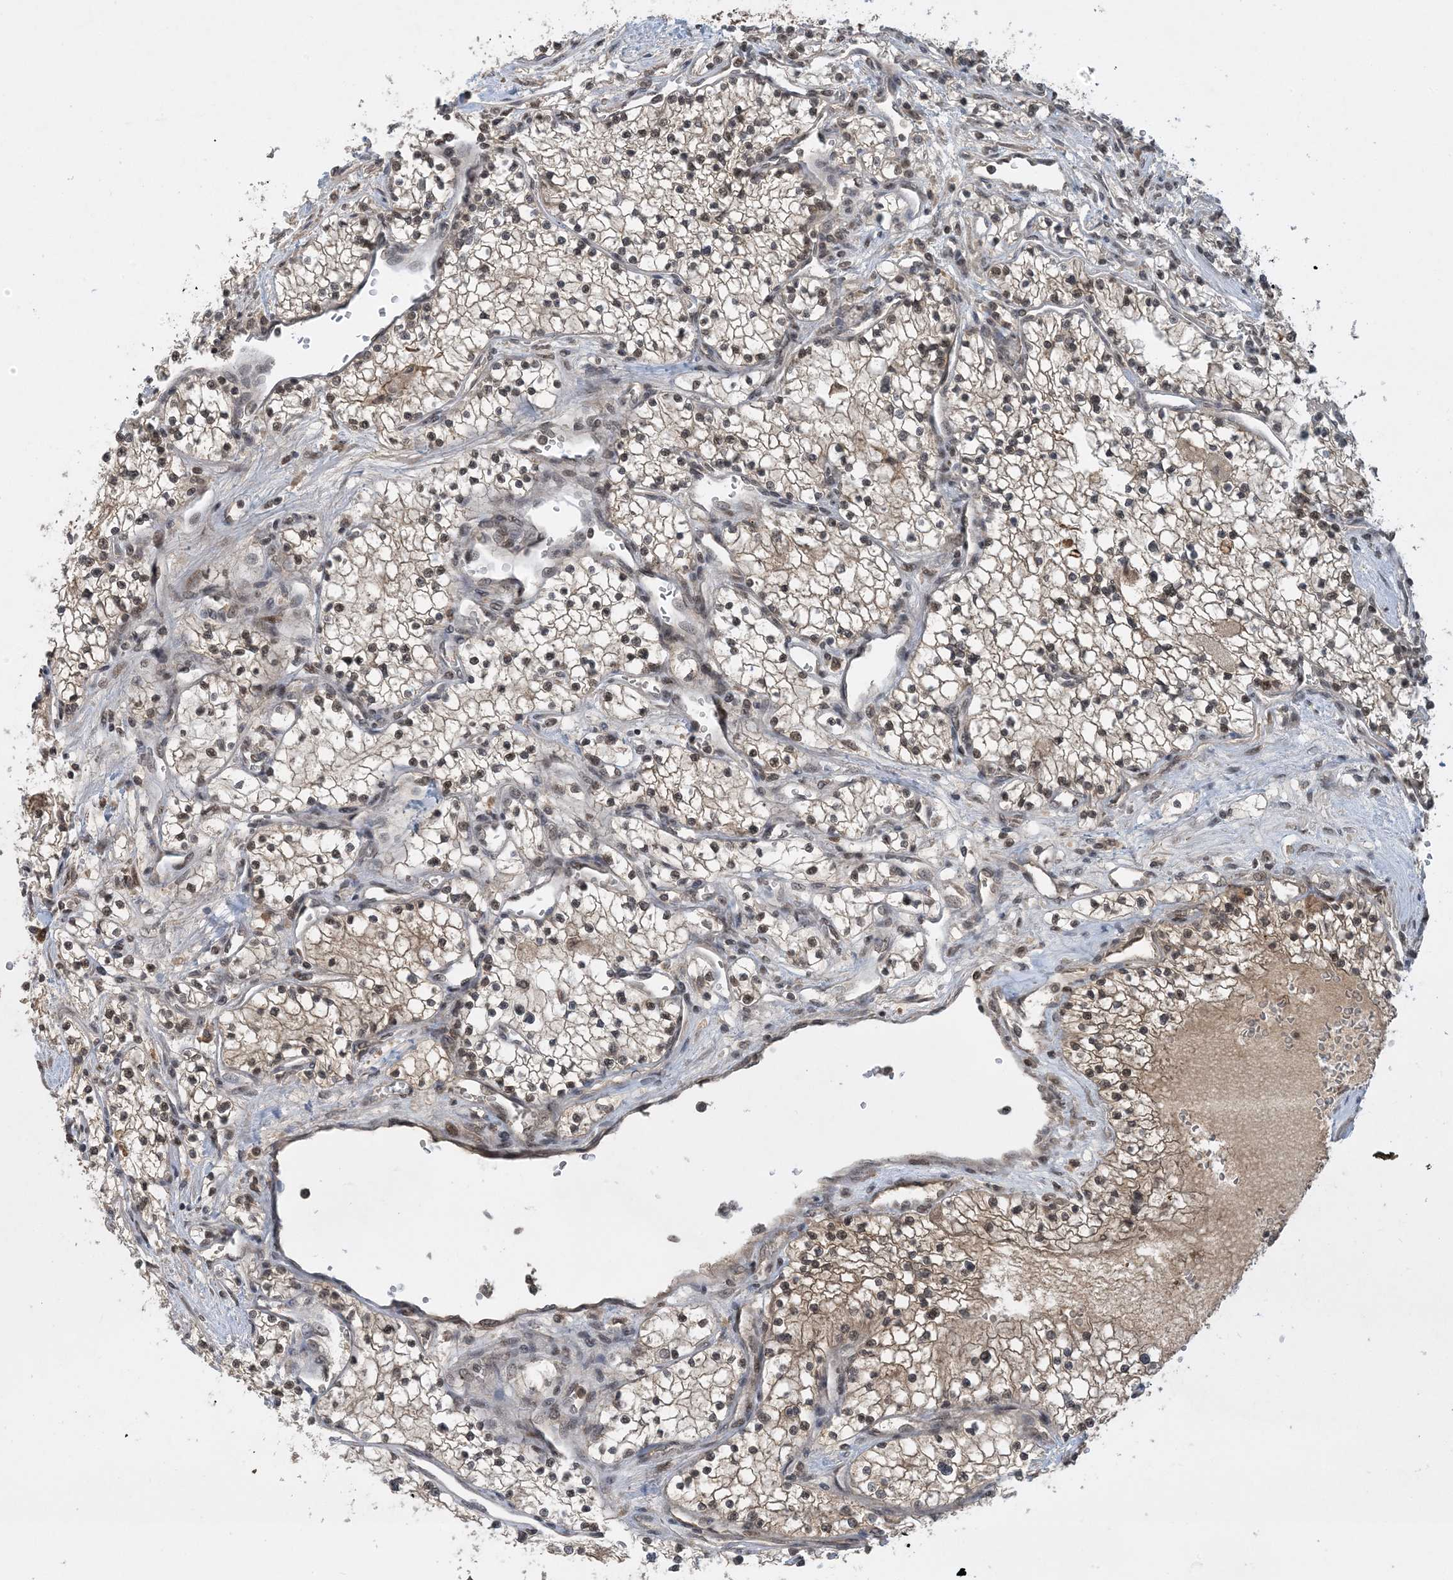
{"staining": {"intensity": "moderate", "quantity": "<25%", "location": "cytoplasmic/membranous"}, "tissue": "renal cancer", "cell_type": "Tumor cells", "image_type": "cancer", "snomed": [{"axis": "morphology", "description": "Normal tissue, NOS"}, {"axis": "morphology", "description": "Adenocarcinoma, NOS"}, {"axis": "topography", "description": "Kidney"}], "caption": "Brown immunohistochemical staining in human renal cancer (adenocarcinoma) reveals moderate cytoplasmic/membranous positivity in about <25% of tumor cells. The staining was performed using DAB to visualize the protein expression in brown, while the nuclei were stained in blue with hematoxylin (Magnification: 20x).", "gene": "ACYP2", "patient": {"sex": "male", "age": 68}}